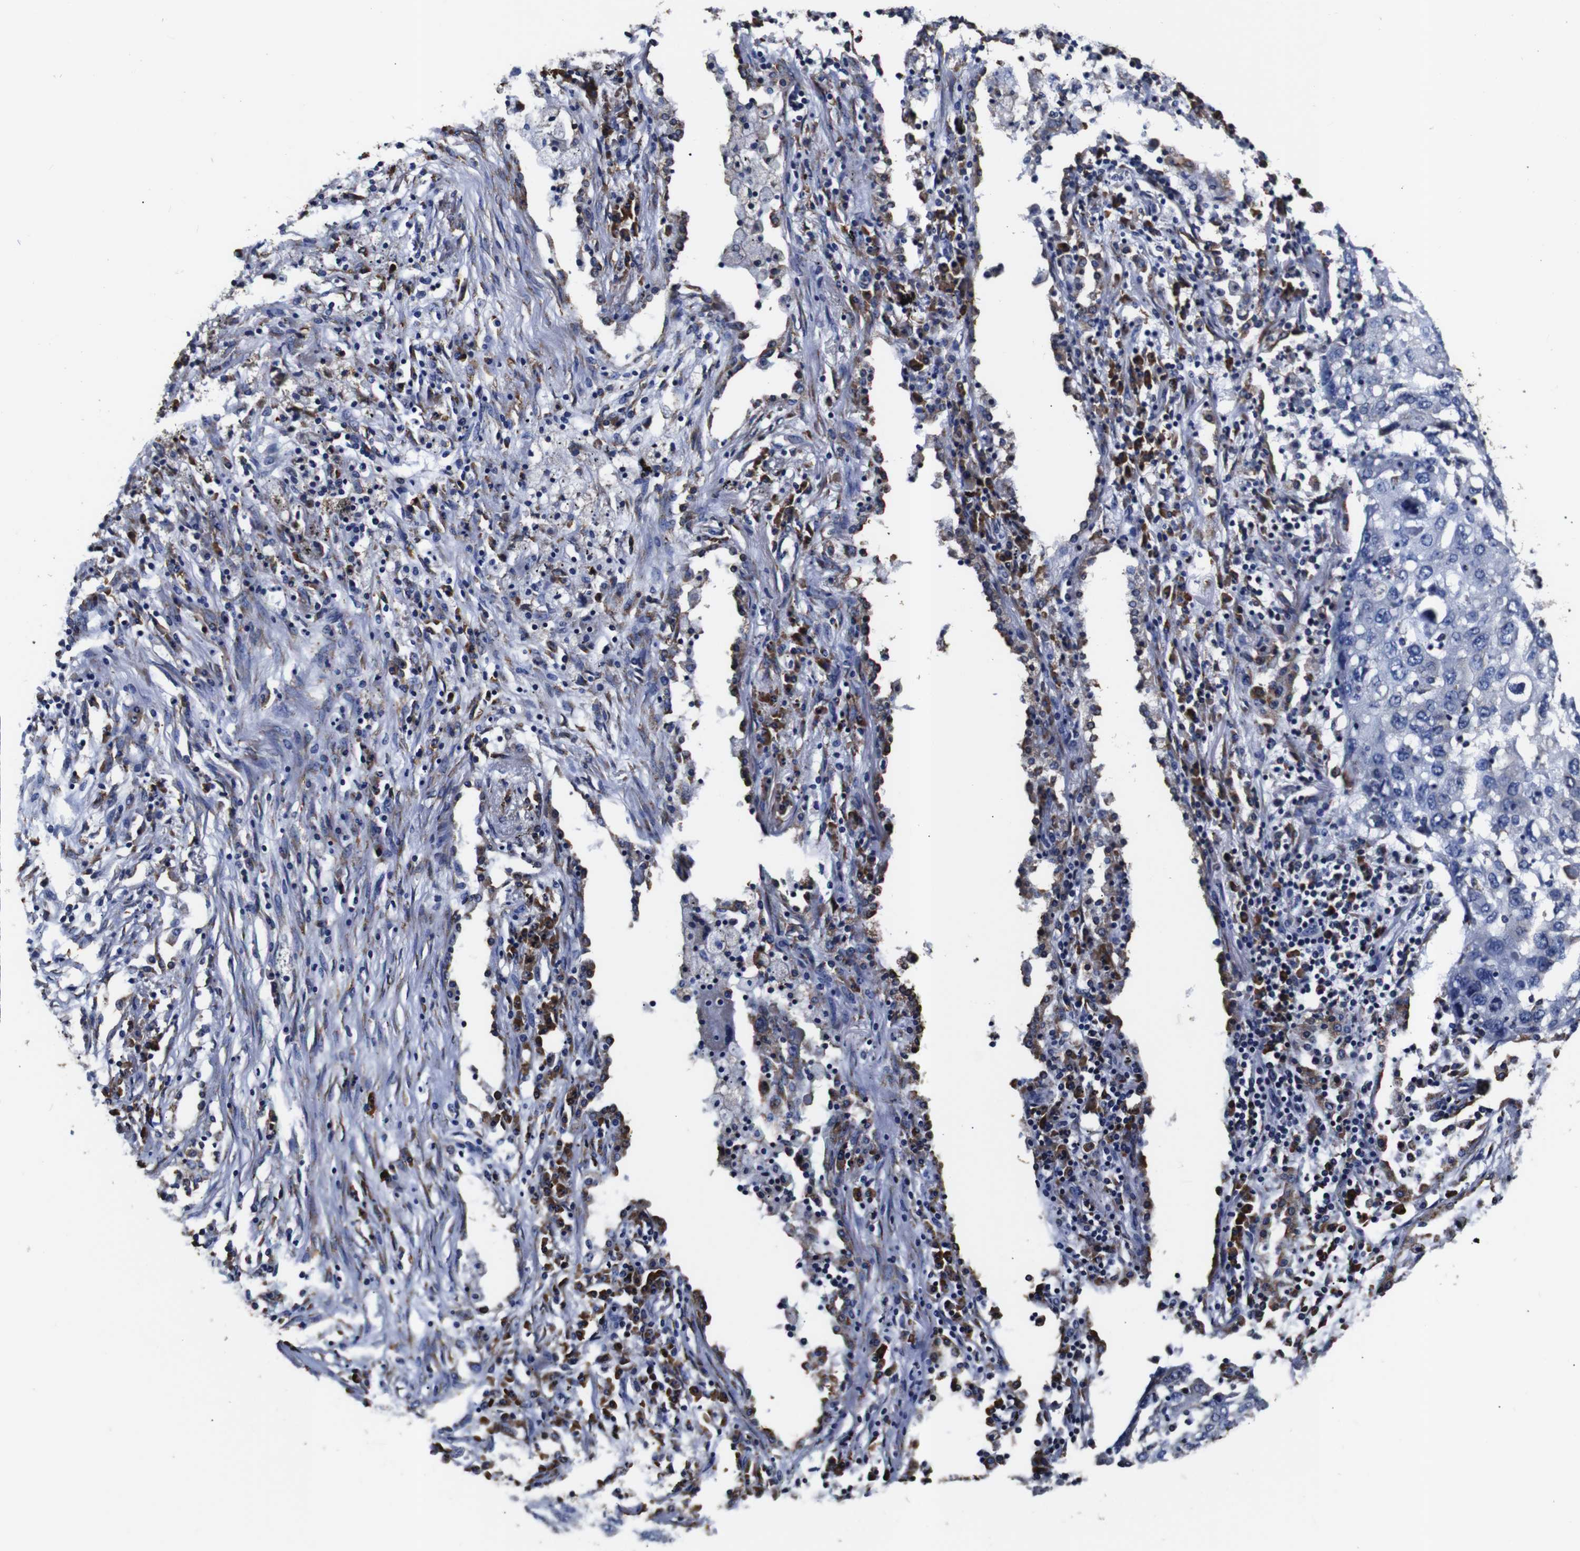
{"staining": {"intensity": "negative", "quantity": "none", "location": "none"}, "tissue": "lung cancer", "cell_type": "Tumor cells", "image_type": "cancer", "snomed": [{"axis": "morphology", "description": "Squamous cell carcinoma, NOS"}, {"axis": "topography", "description": "Lung"}], "caption": "This is a micrograph of immunohistochemistry (IHC) staining of lung squamous cell carcinoma, which shows no expression in tumor cells.", "gene": "PPIB", "patient": {"sex": "female", "age": 63}}